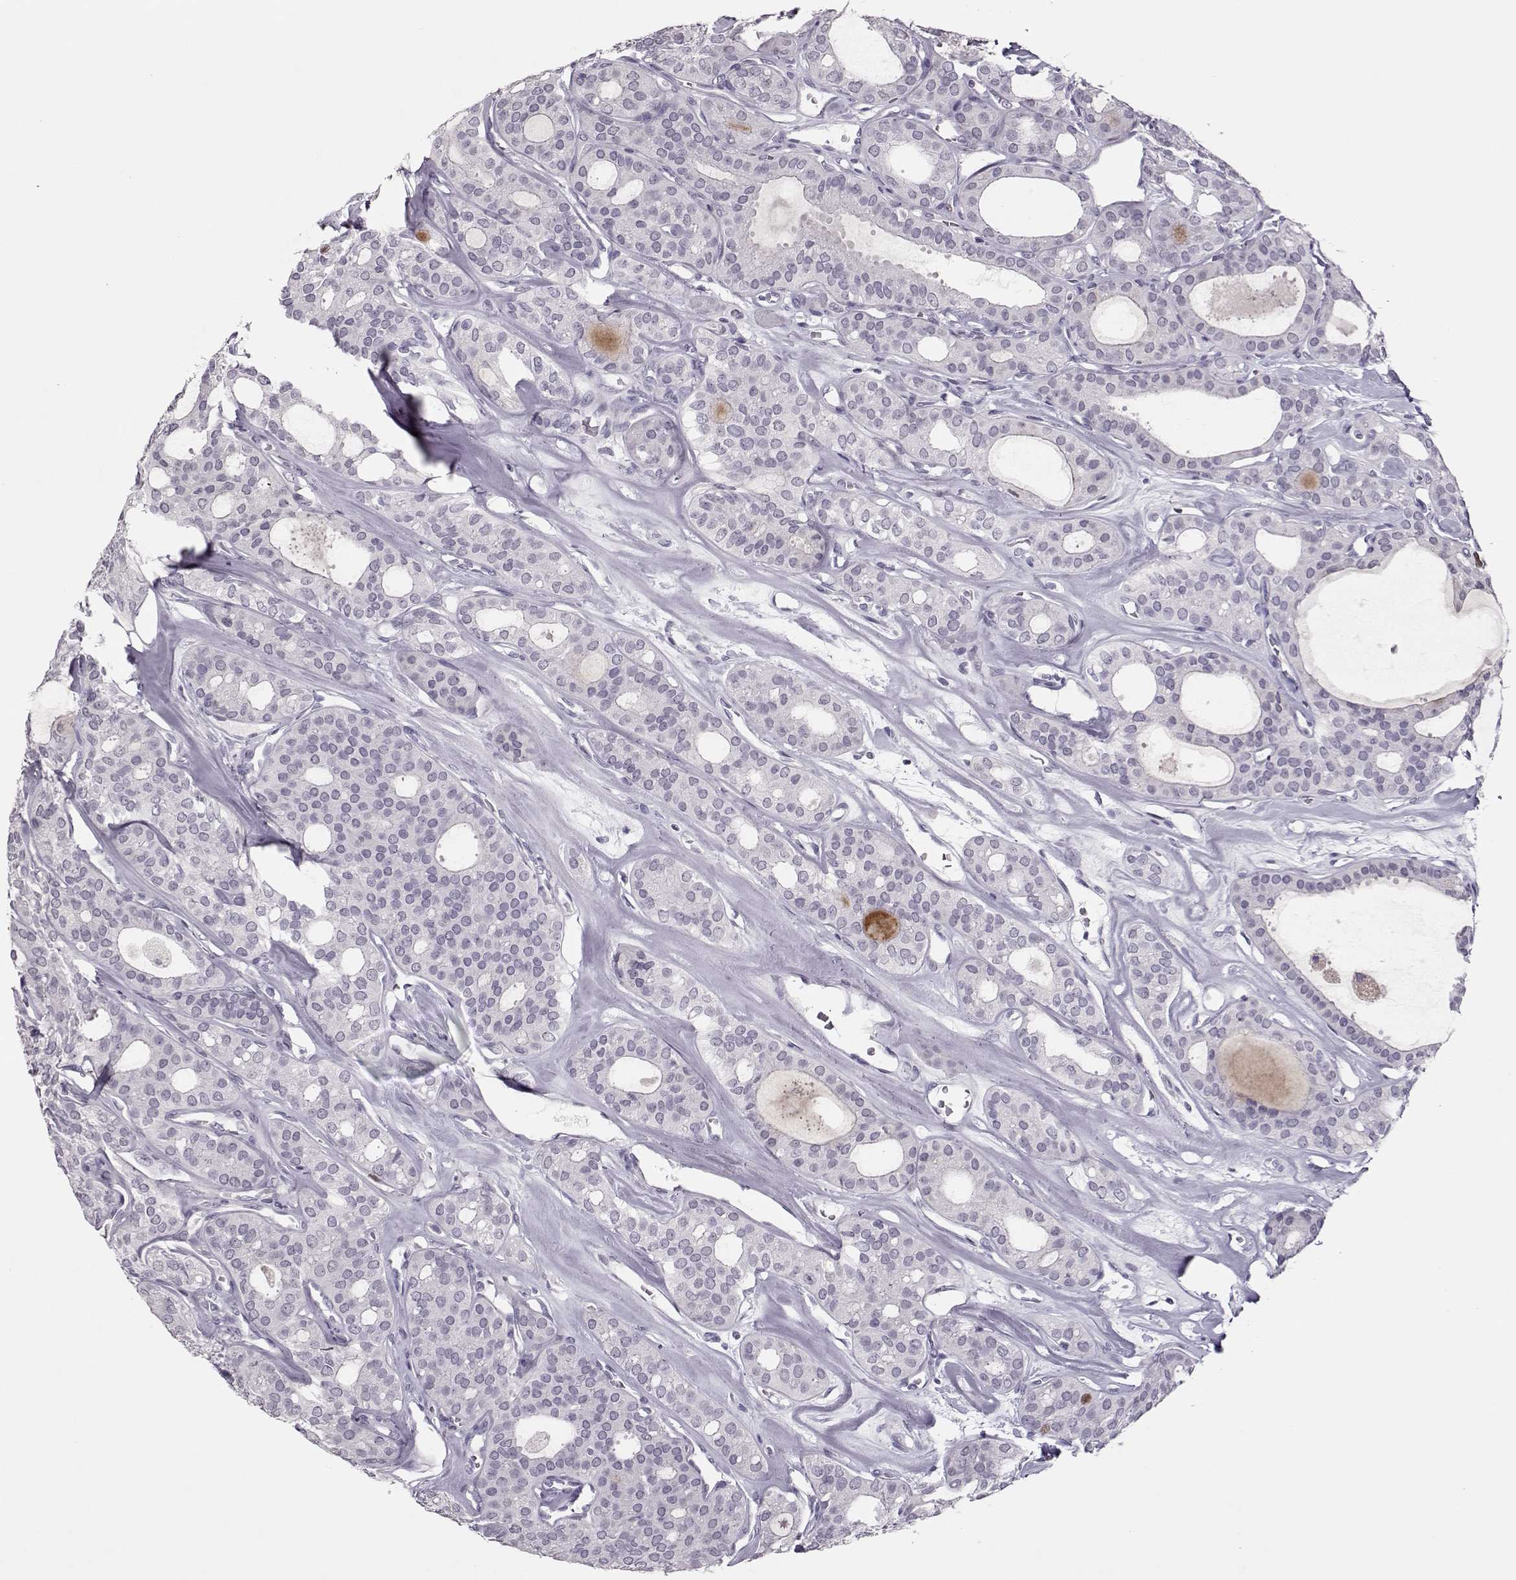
{"staining": {"intensity": "negative", "quantity": "none", "location": "none"}, "tissue": "thyroid cancer", "cell_type": "Tumor cells", "image_type": "cancer", "snomed": [{"axis": "morphology", "description": "Follicular adenoma carcinoma, NOS"}, {"axis": "topography", "description": "Thyroid gland"}], "caption": "High magnification brightfield microscopy of thyroid follicular adenoma carcinoma stained with DAB (brown) and counterstained with hematoxylin (blue): tumor cells show no significant expression.", "gene": "SGO1", "patient": {"sex": "male", "age": 75}}